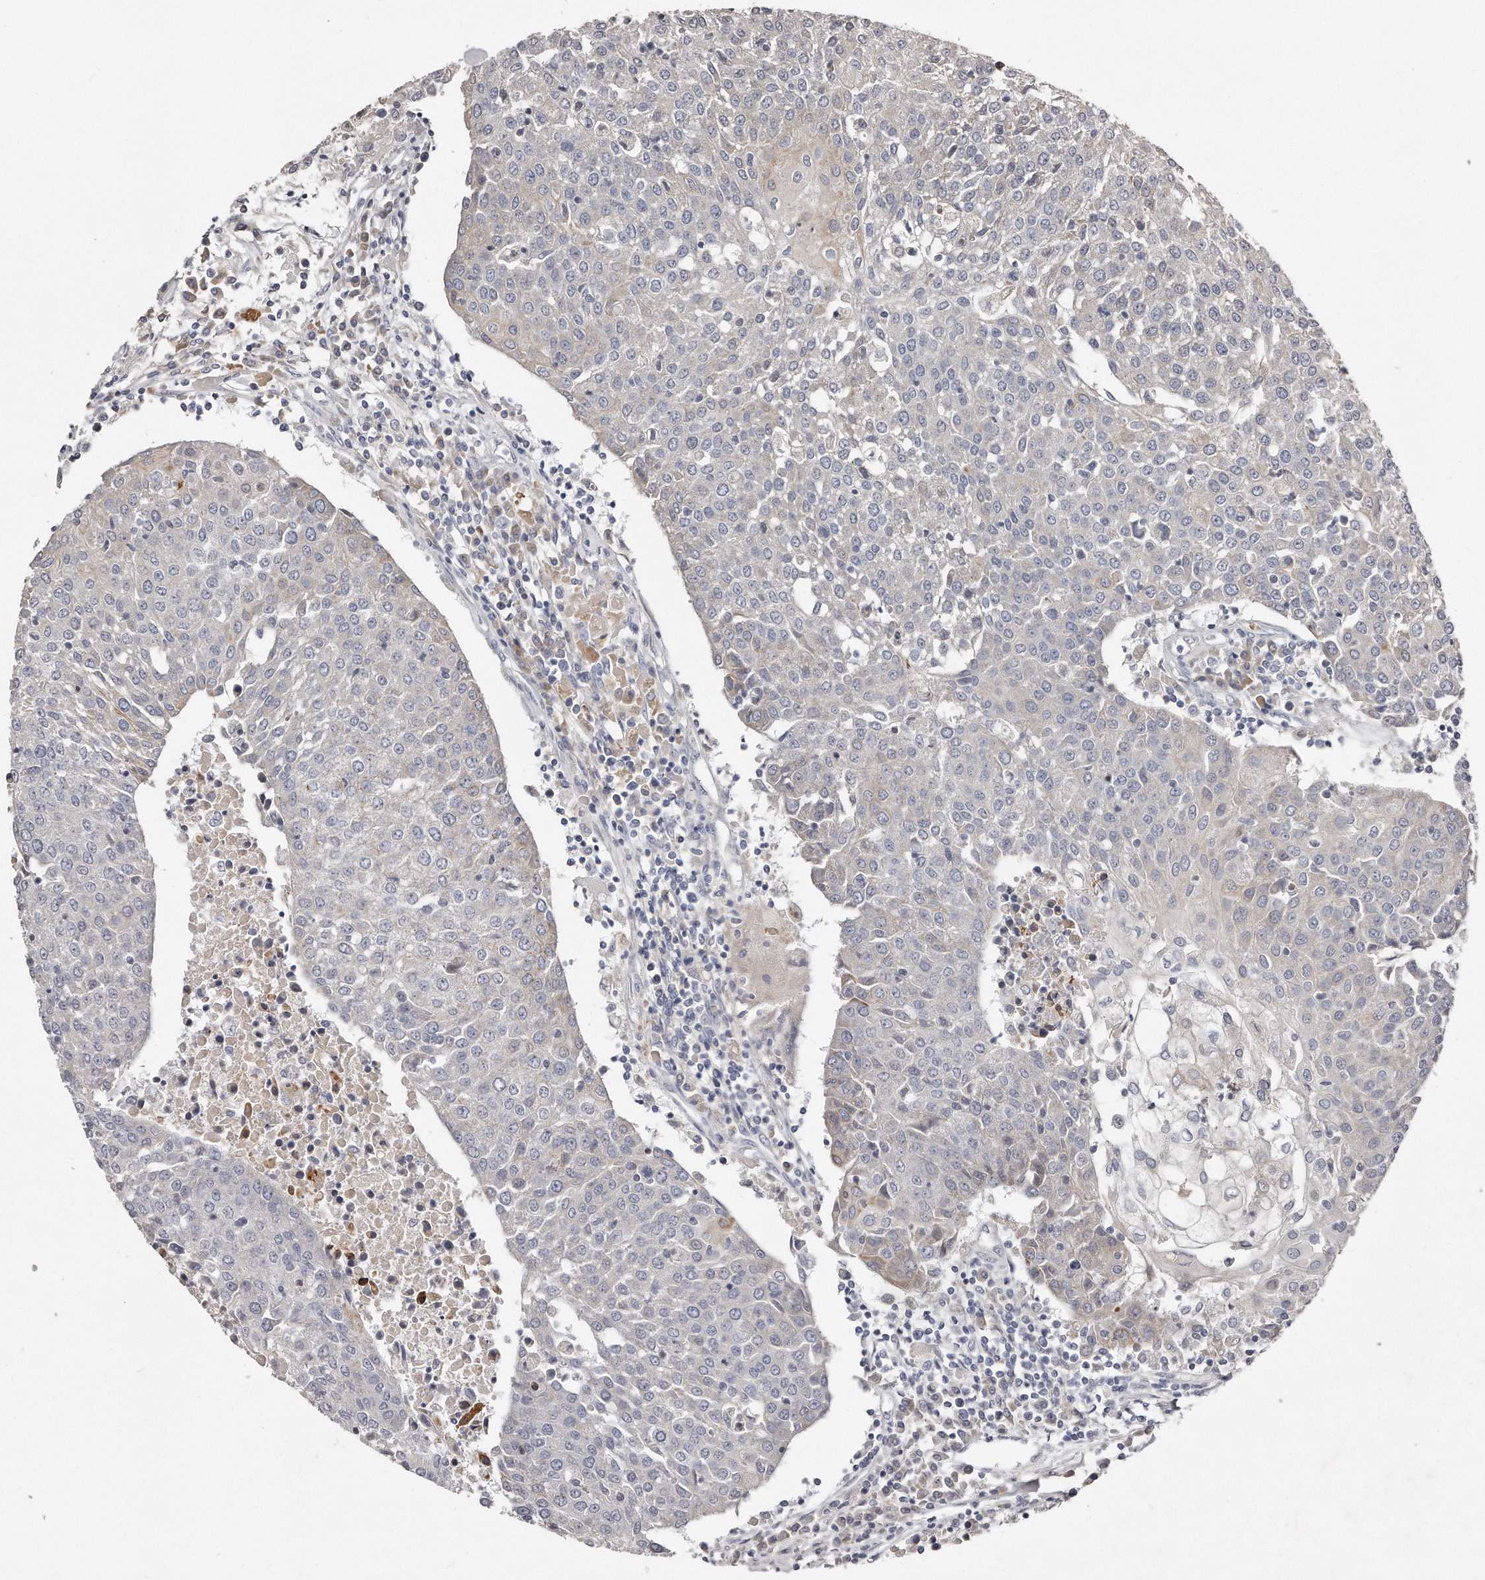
{"staining": {"intensity": "negative", "quantity": "none", "location": "none"}, "tissue": "urothelial cancer", "cell_type": "Tumor cells", "image_type": "cancer", "snomed": [{"axis": "morphology", "description": "Urothelial carcinoma, High grade"}, {"axis": "topography", "description": "Urinary bladder"}], "caption": "Tumor cells are negative for protein expression in human urothelial carcinoma (high-grade).", "gene": "TECR", "patient": {"sex": "female", "age": 85}}